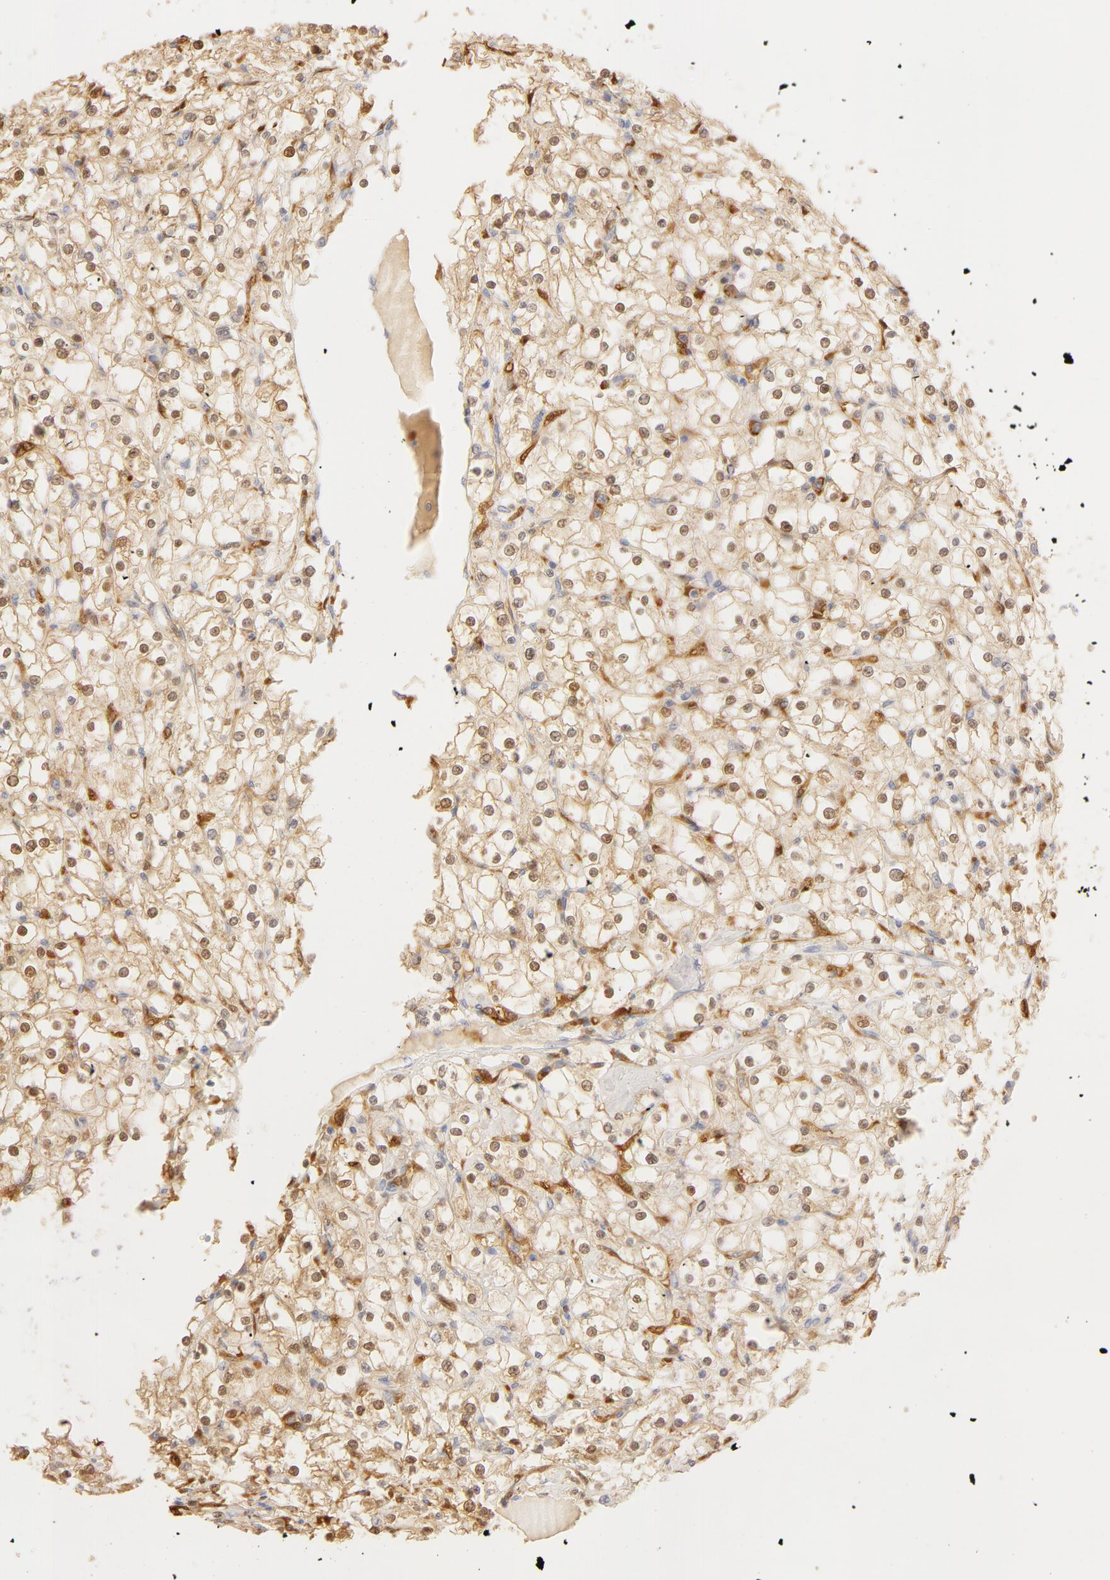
{"staining": {"intensity": "weak", "quantity": "<25%", "location": "cytoplasmic/membranous,nuclear"}, "tissue": "renal cancer", "cell_type": "Tumor cells", "image_type": "cancer", "snomed": [{"axis": "morphology", "description": "Adenocarcinoma, NOS"}, {"axis": "topography", "description": "Kidney"}], "caption": "High magnification brightfield microscopy of renal cancer stained with DAB (3,3'-diaminobenzidine) (brown) and counterstained with hematoxylin (blue): tumor cells show no significant expression.", "gene": "CA2", "patient": {"sex": "female", "age": 73}}